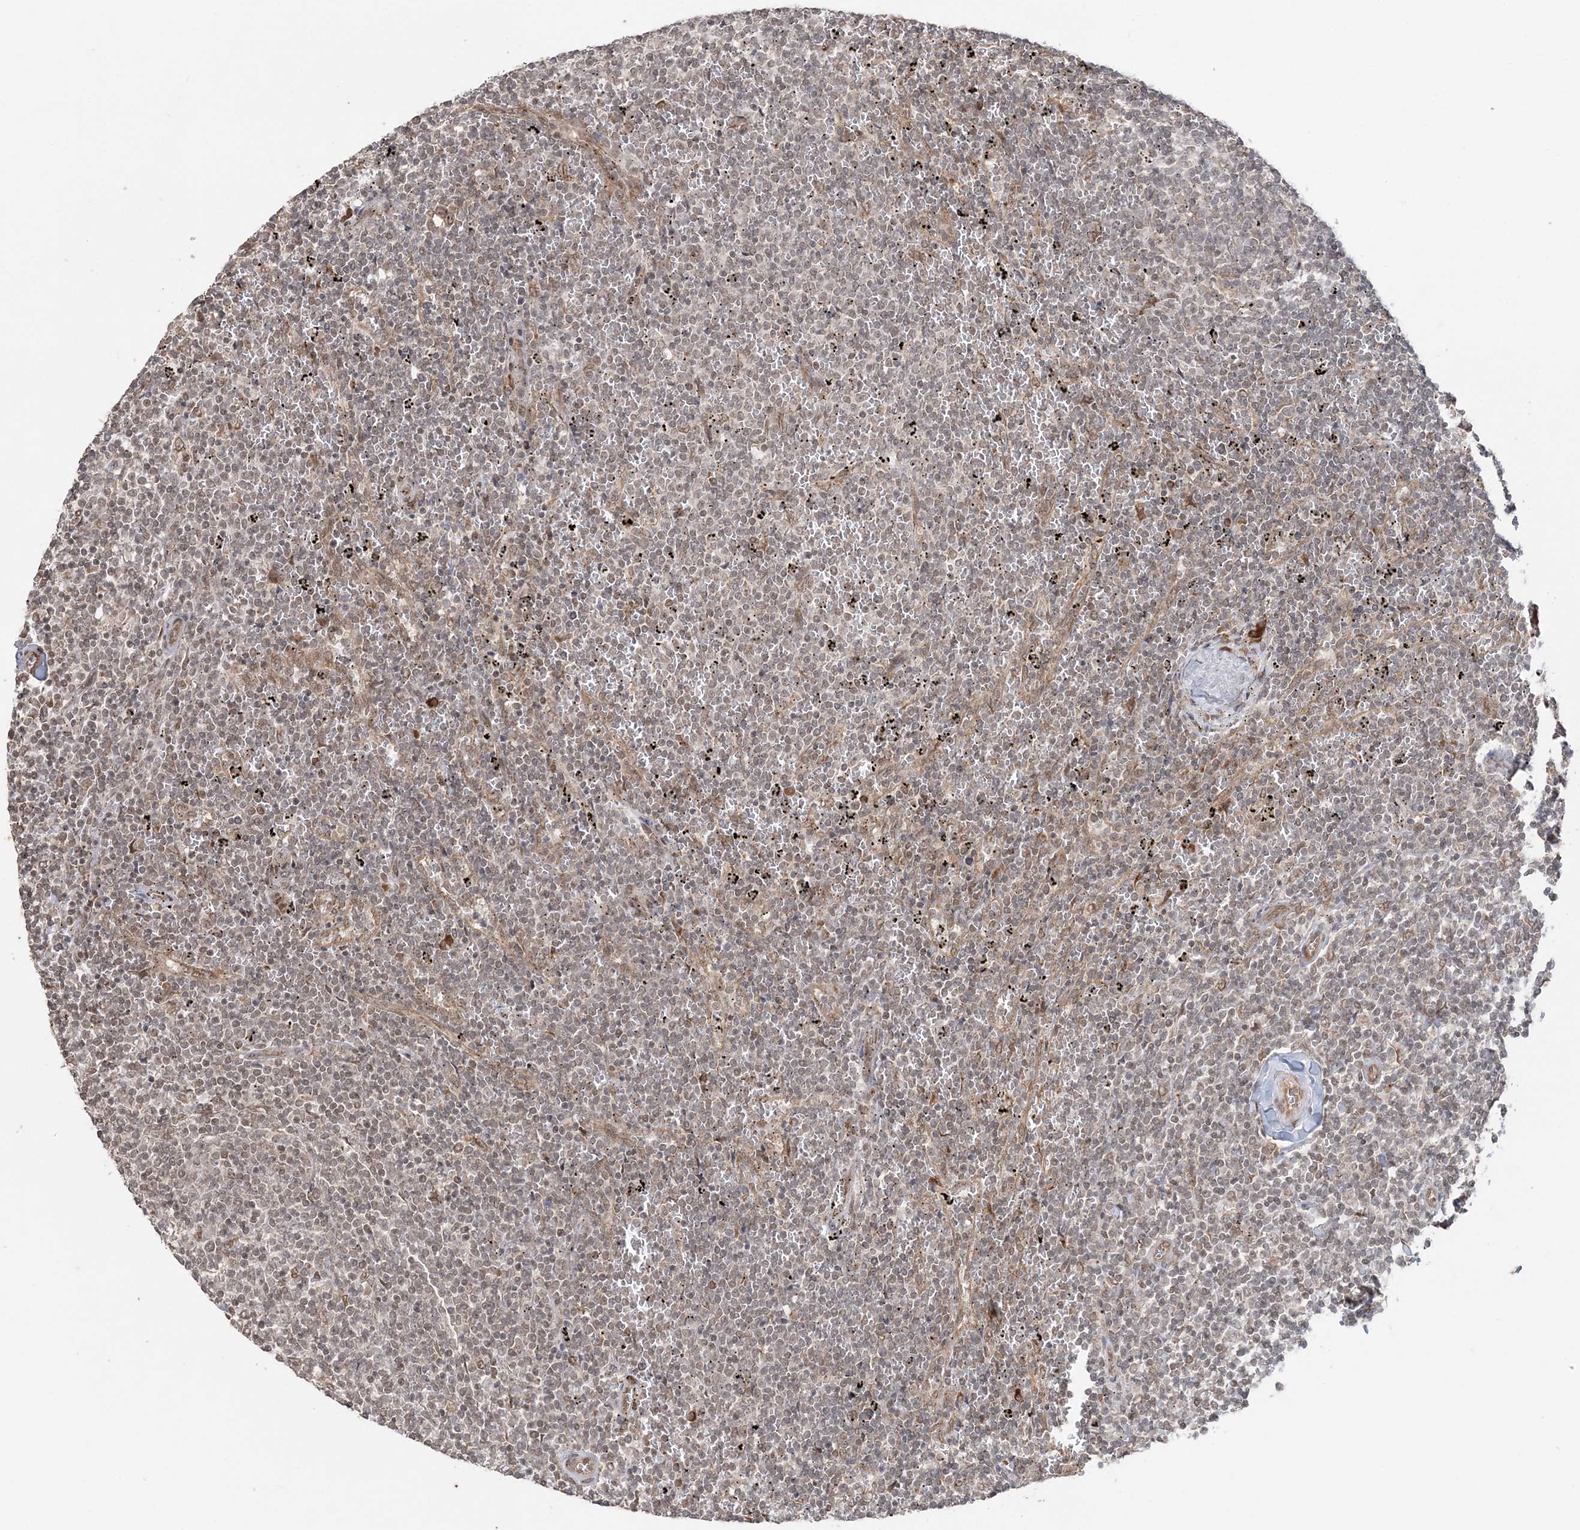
{"staining": {"intensity": "weak", "quantity": "<25%", "location": "nuclear"}, "tissue": "lymphoma", "cell_type": "Tumor cells", "image_type": "cancer", "snomed": [{"axis": "morphology", "description": "Malignant lymphoma, non-Hodgkin's type, Low grade"}, {"axis": "topography", "description": "Spleen"}], "caption": "This is an IHC image of lymphoma. There is no staining in tumor cells.", "gene": "TMED10", "patient": {"sex": "female", "age": 50}}